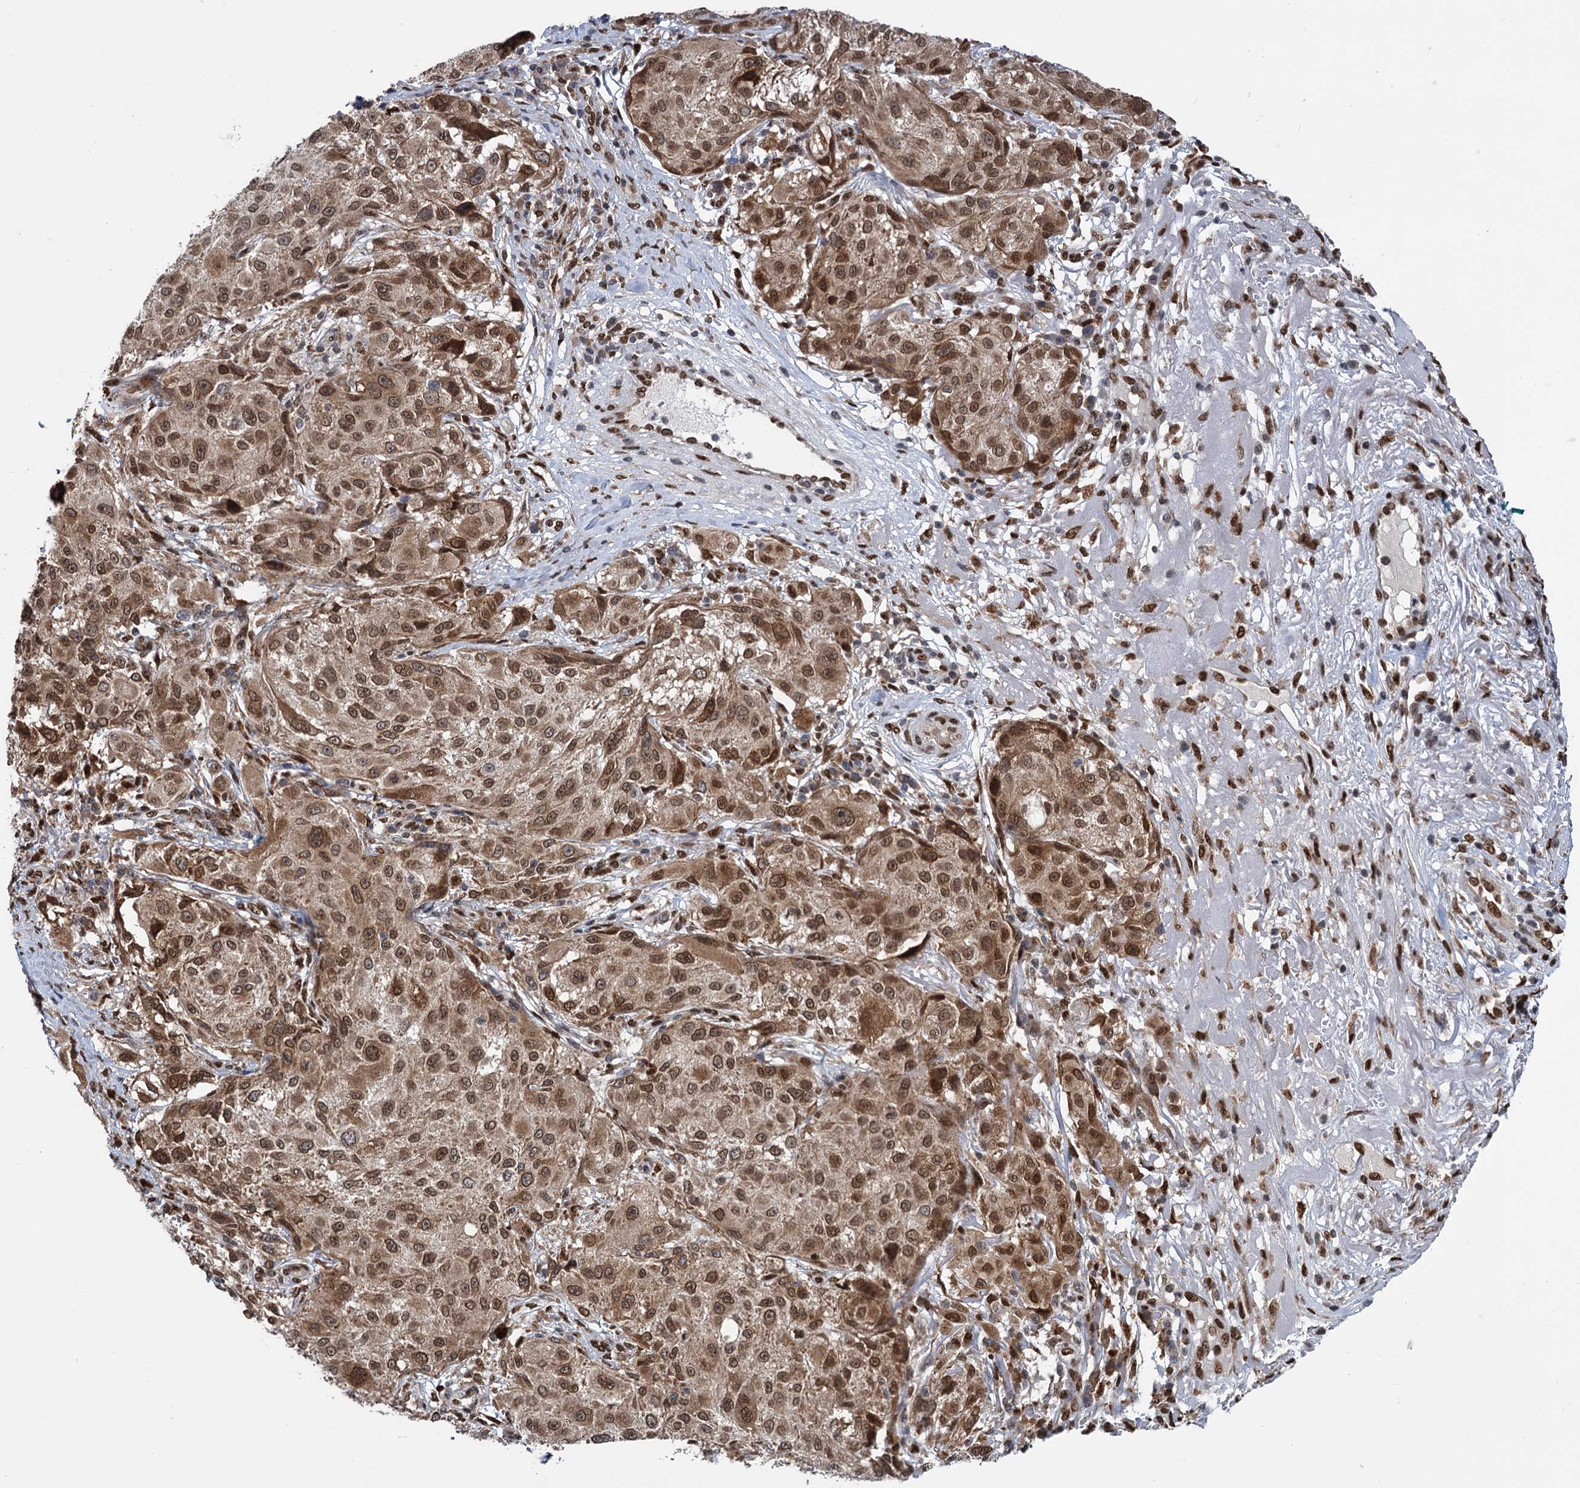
{"staining": {"intensity": "moderate", "quantity": ">75%", "location": "cytoplasmic/membranous,nuclear"}, "tissue": "melanoma", "cell_type": "Tumor cells", "image_type": "cancer", "snomed": [{"axis": "morphology", "description": "Necrosis, NOS"}, {"axis": "morphology", "description": "Malignant melanoma, NOS"}, {"axis": "topography", "description": "Skin"}], "caption": "Human melanoma stained for a protein (brown) displays moderate cytoplasmic/membranous and nuclear positive expression in approximately >75% of tumor cells.", "gene": "MESD", "patient": {"sex": "female", "age": 87}}